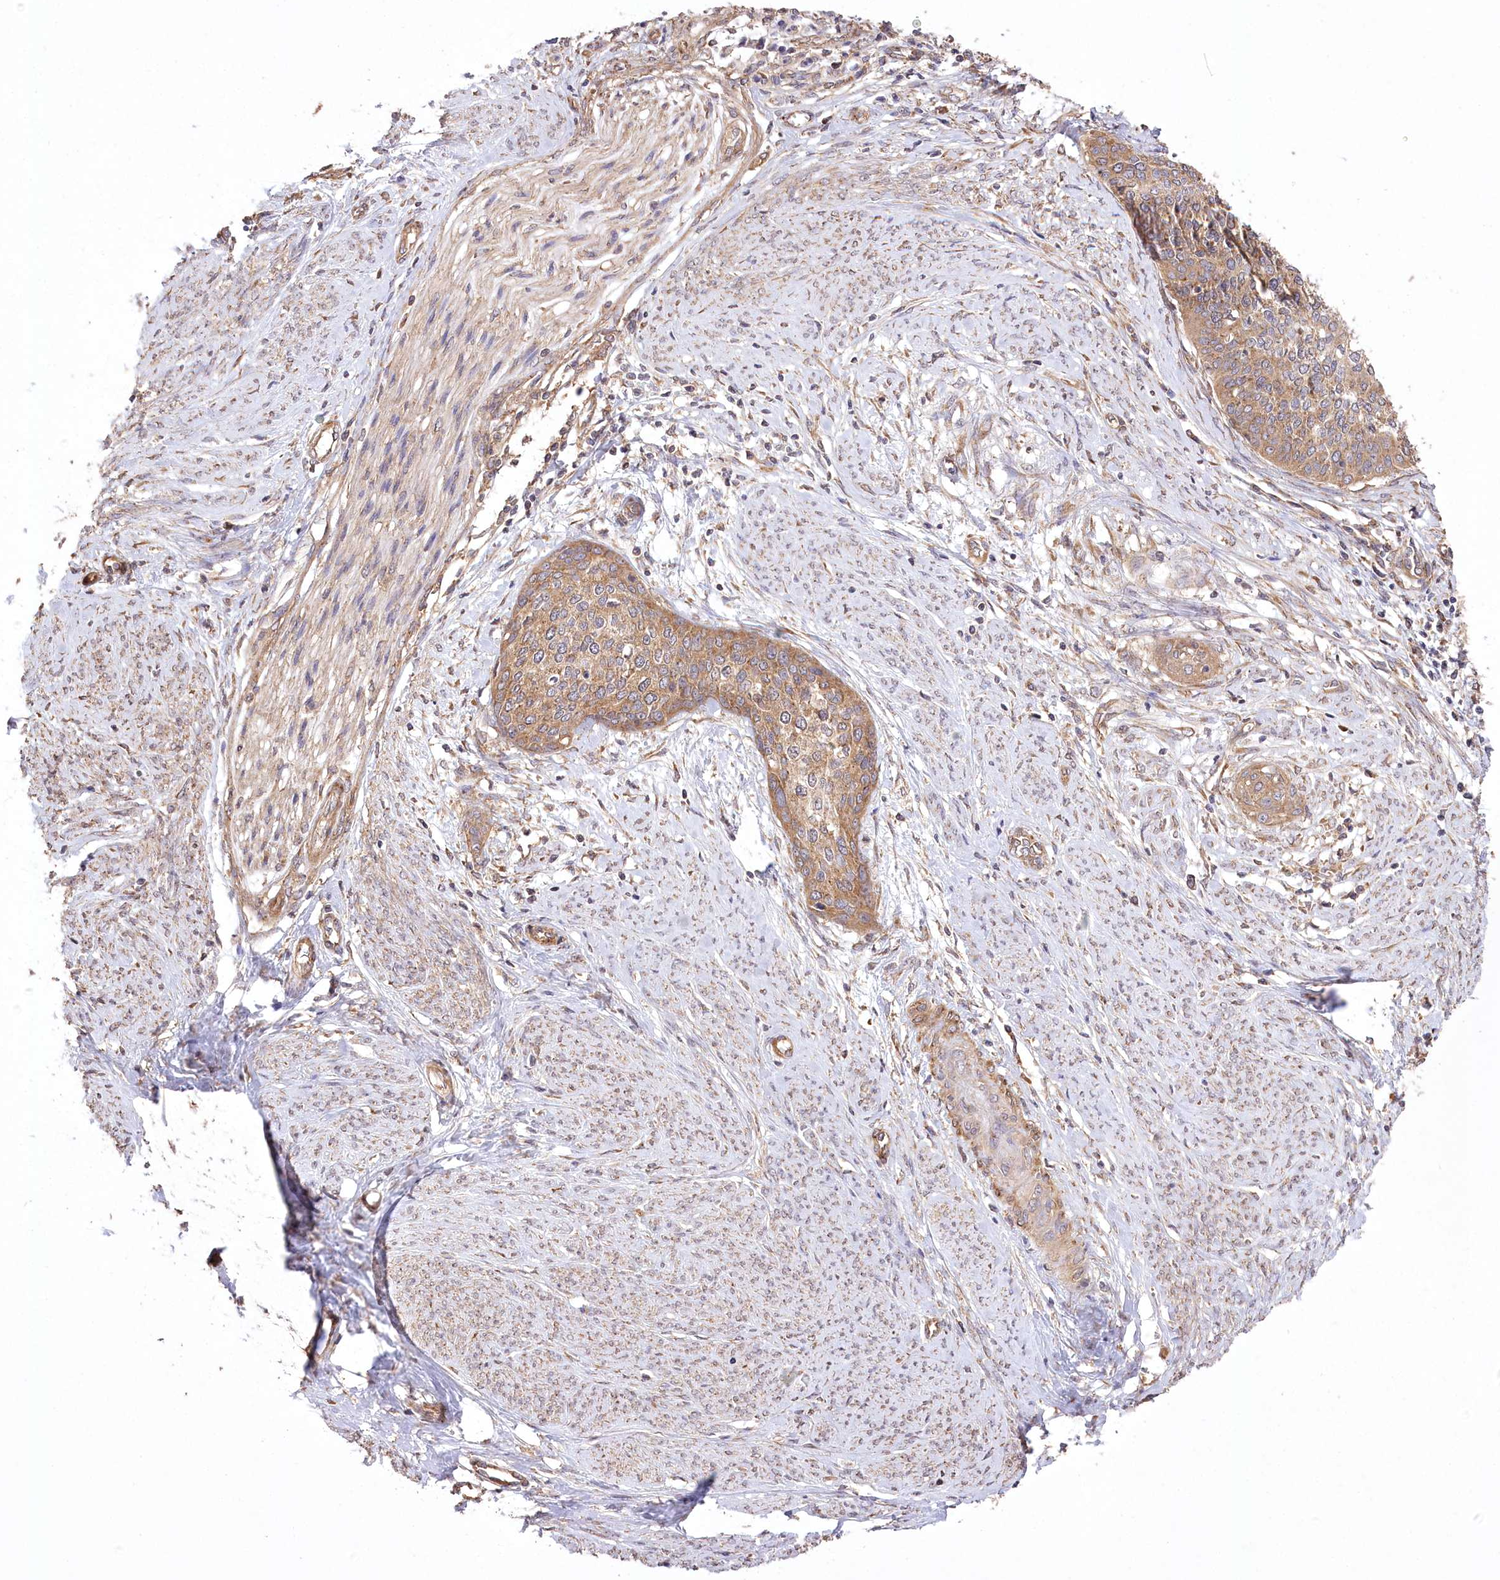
{"staining": {"intensity": "moderate", "quantity": ">75%", "location": "cytoplasmic/membranous"}, "tissue": "cervical cancer", "cell_type": "Tumor cells", "image_type": "cancer", "snomed": [{"axis": "morphology", "description": "Squamous cell carcinoma, NOS"}, {"axis": "topography", "description": "Cervix"}], "caption": "Squamous cell carcinoma (cervical) stained with a protein marker exhibits moderate staining in tumor cells.", "gene": "PRSS53", "patient": {"sex": "female", "age": 37}}